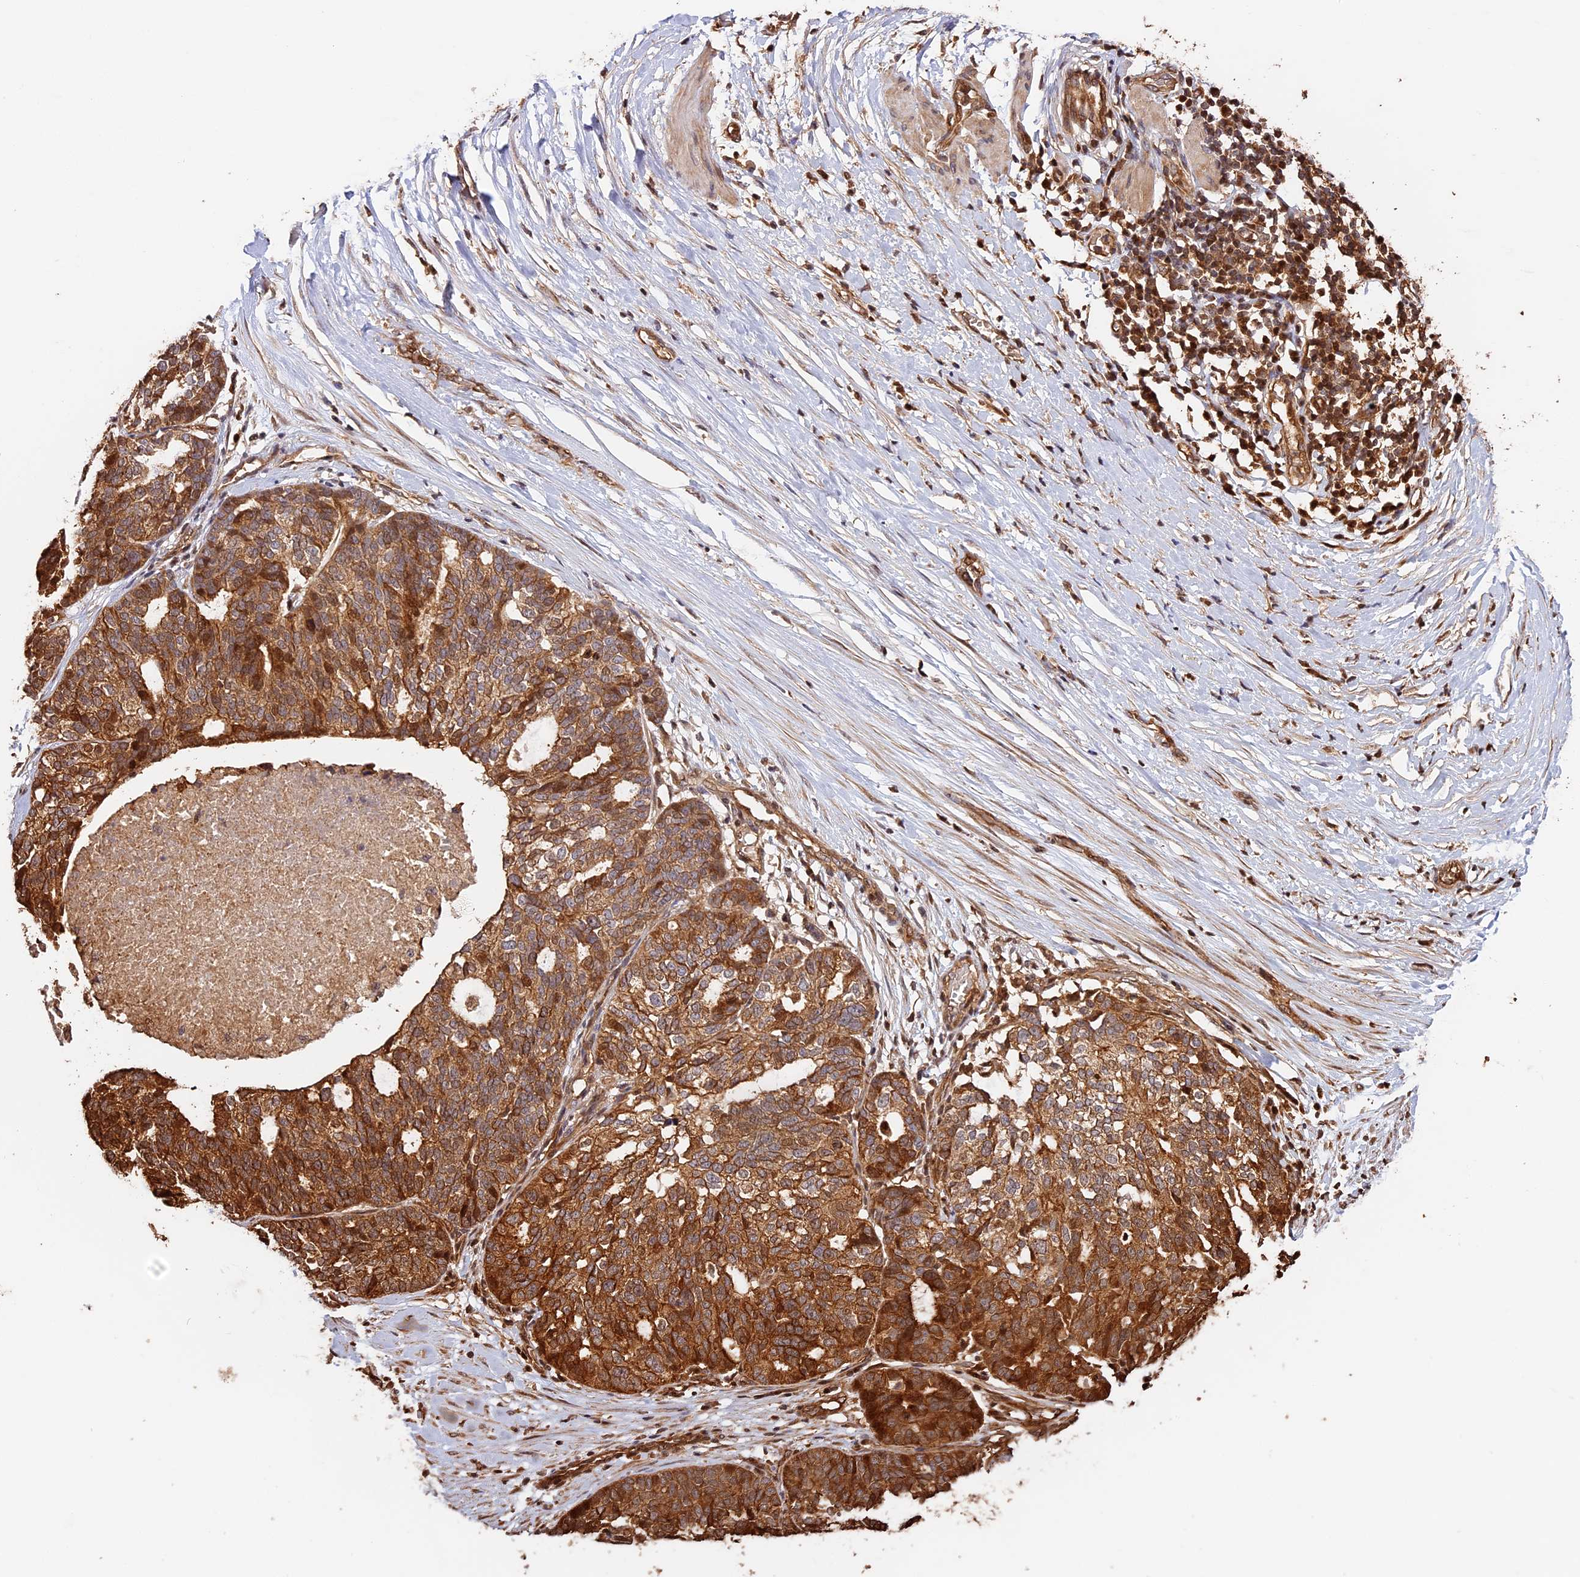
{"staining": {"intensity": "strong", "quantity": "25%-75%", "location": "cytoplasmic/membranous"}, "tissue": "ovarian cancer", "cell_type": "Tumor cells", "image_type": "cancer", "snomed": [{"axis": "morphology", "description": "Cystadenocarcinoma, serous, NOS"}, {"axis": "topography", "description": "Ovary"}], "caption": "This micrograph displays immunohistochemistry staining of ovarian serous cystadenocarcinoma, with high strong cytoplasmic/membranous expression in about 25%-75% of tumor cells.", "gene": "PPP1R37", "patient": {"sex": "female", "age": 59}}